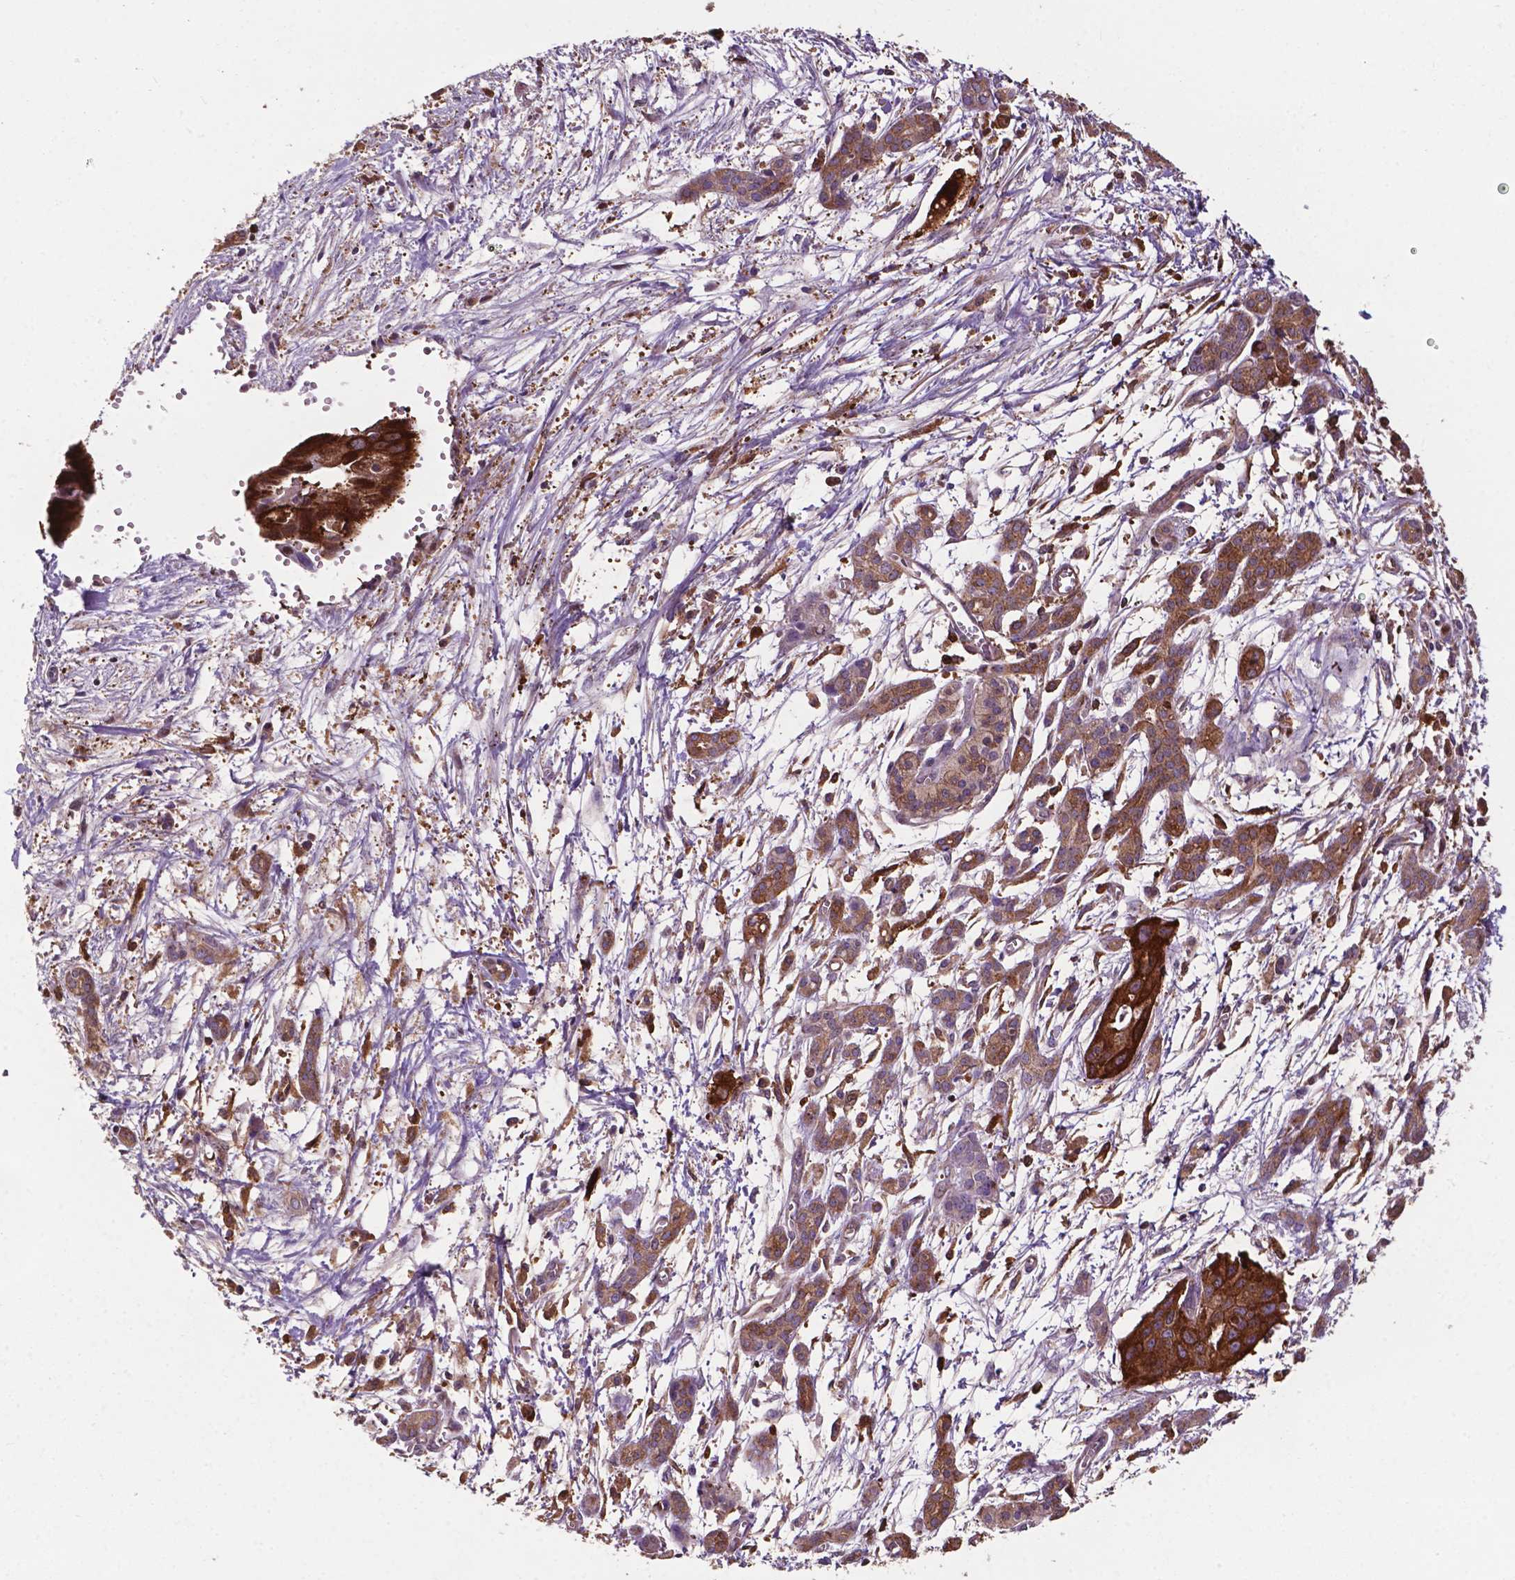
{"staining": {"intensity": "strong", "quantity": ">75%", "location": "cytoplasmic/membranous"}, "tissue": "pancreatic cancer", "cell_type": "Tumor cells", "image_type": "cancer", "snomed": [{"axis": "morphology", "description": "Adenocarcinoma, NOS"}, {"axis": "topography", "description": "Pancreas"}], "caption": "Immunohistochemistry of pancreatic cancer (adenocarcinoma) reveals high levels of strong cytoplasmic/membranous staining in approximately >75% of tumor cells.", "gene": "SMAD3", "patient": {"sex": "male", "age": 60}}